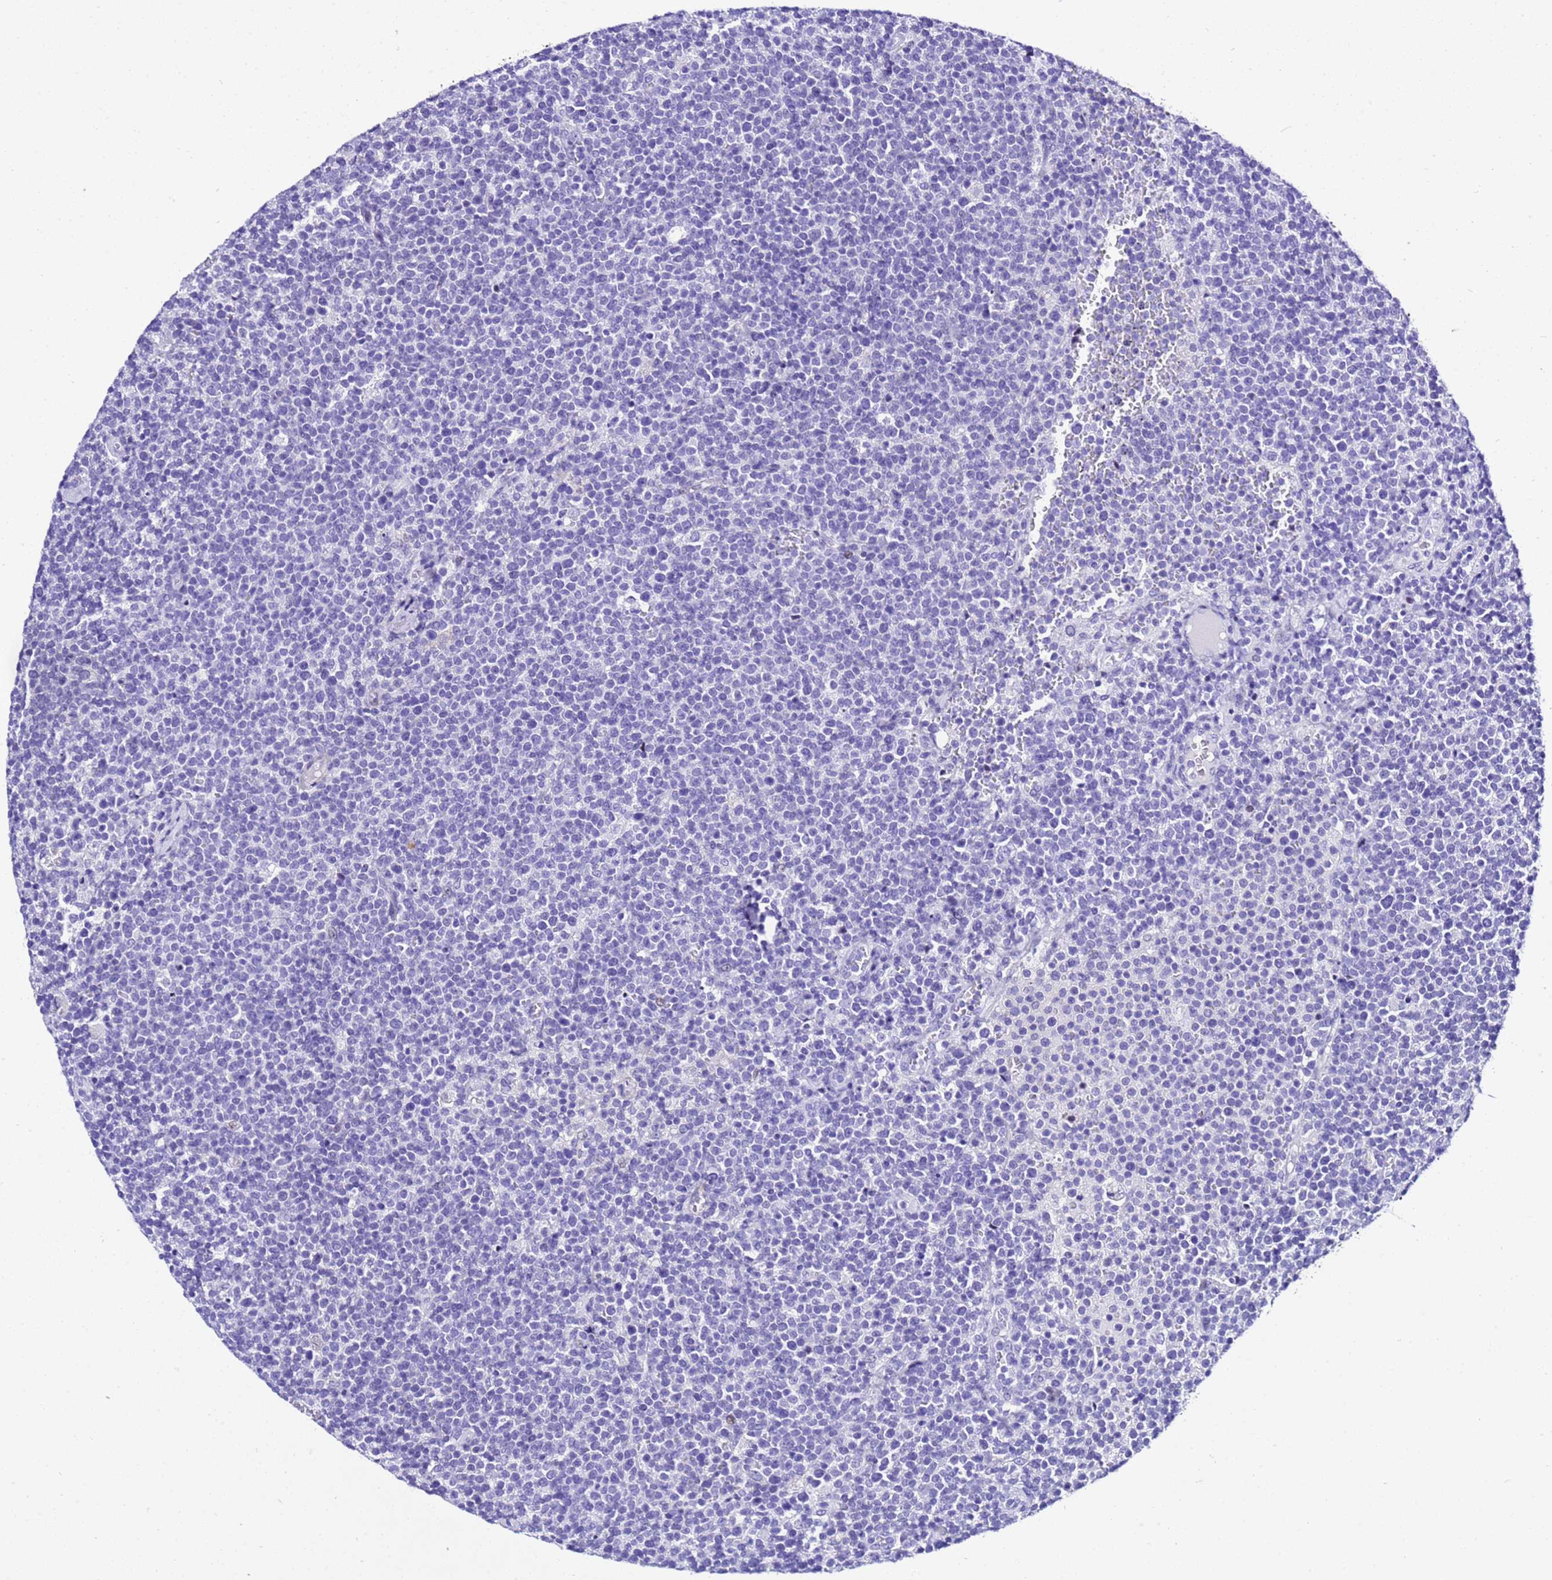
{"staining": {"intensity": "negative", "quantity": "none", "location": "none"}, "tissue": "lymphoma", "cell_type": "Tumor cells", "image_type": "cancer", "snomed": [{"axis": "morphology", "description": "Malignant lymphoma, non-Hodgkin's type, High grade"}, {"axis": "topography", "description": "Lymph node"}], "caption": "Immunohistochemistry of human malignant lymphoma, non-Hodgkin's type (high-grade) demonstrates no staining in tumor cells.", "gene": "ZNF417", "patient": {"sex": "male", "age": 61}}